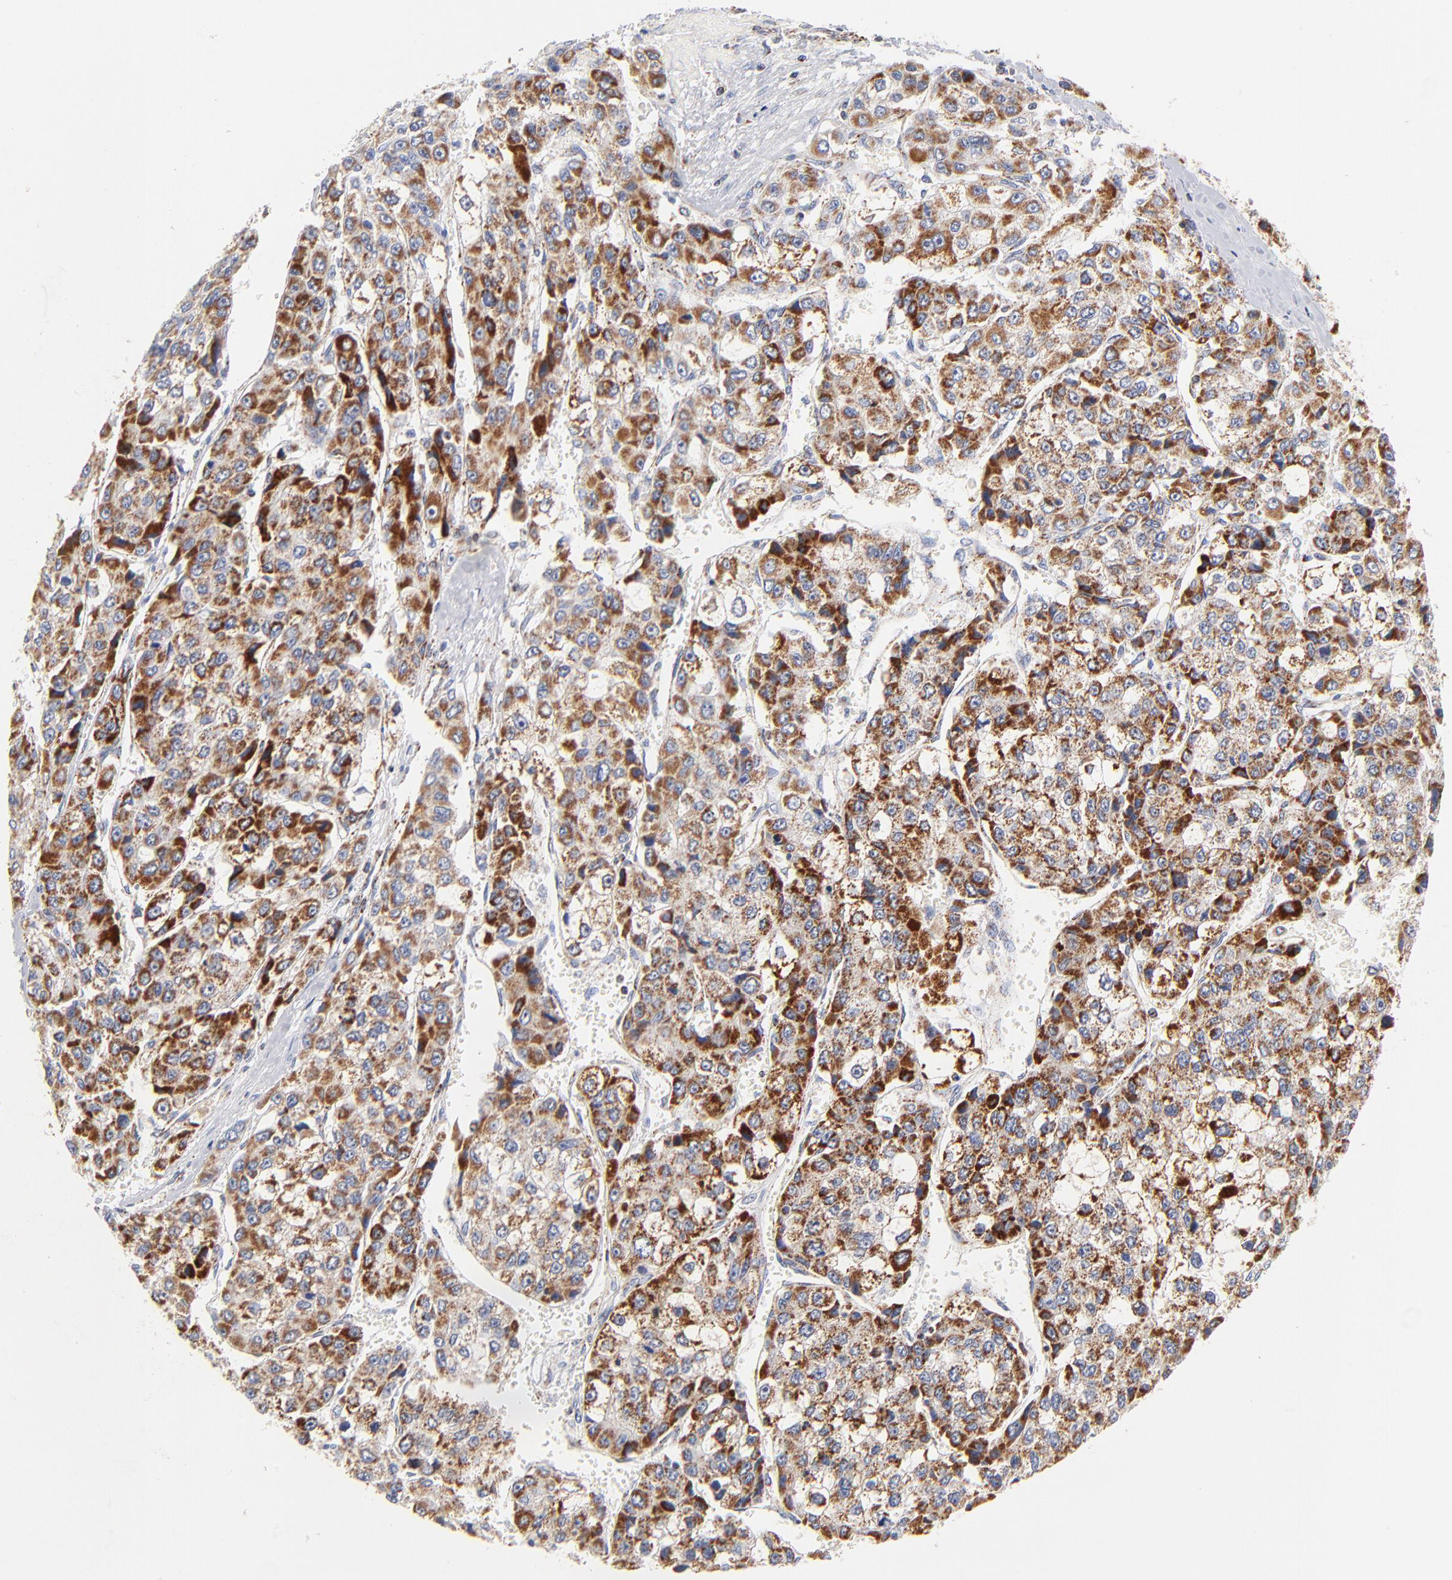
{"staining": {"intensity": "moderate", "quantity": ">75%", "location": "cytoplasmic/membranous"}, "tissue": "liver cancer", "cell_type": "Tumor cells", "image_type": "cancer", "snomed": [{"axis": "morphology", "description": "Carcinoma, Hepatocellular, NOS"}, {"axis": "topography", "description": "Liver"}], "caption": "Protein expression analysis of hepatocellular carcinoma (liver) shows moderate cytoplasmic/membranous expression in approximately >75% of tumor cells.", "gene": "DLAT", "patient": {"sex": "female", "age": 66}}